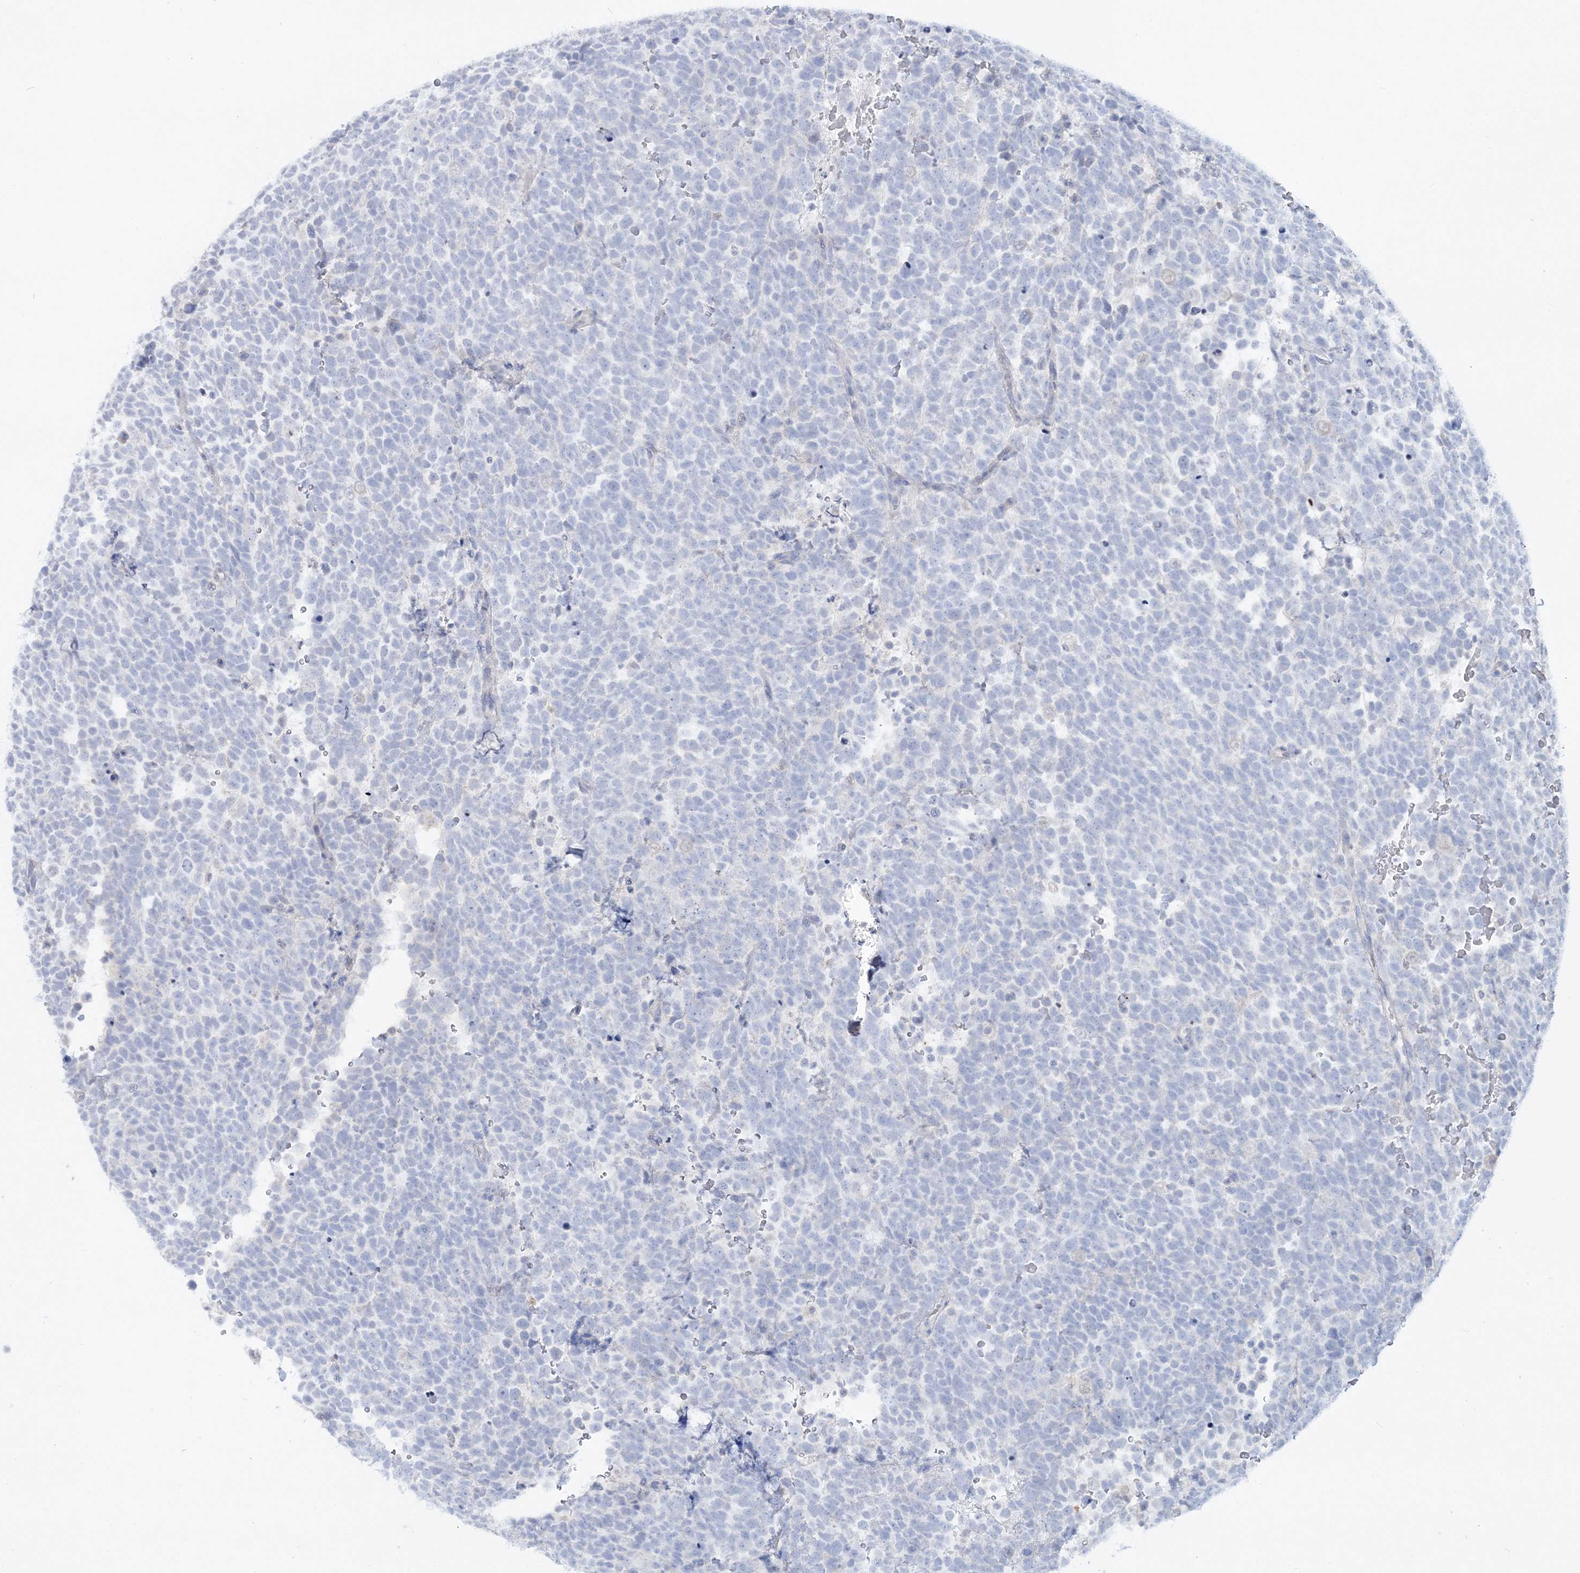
{"staining": {"intensity": "negative", "quantity": "none", "location": "none"}, "tissue": "urothelial cancer", "cell_type": "Tumor cells", "image_type": "cancer", "snomed": [{"axis": "morphology", "description": "Urothelial carcinoma, High grade"}, {"axis": "topography", "description": "Urinary bladder"}], "caption": "Immunohistochemical staining of urothelial cancer exhibits no significant staining in tumor cells.", "gene": "WDSUB1", "patient": {"sex": "female", "age": 82}}